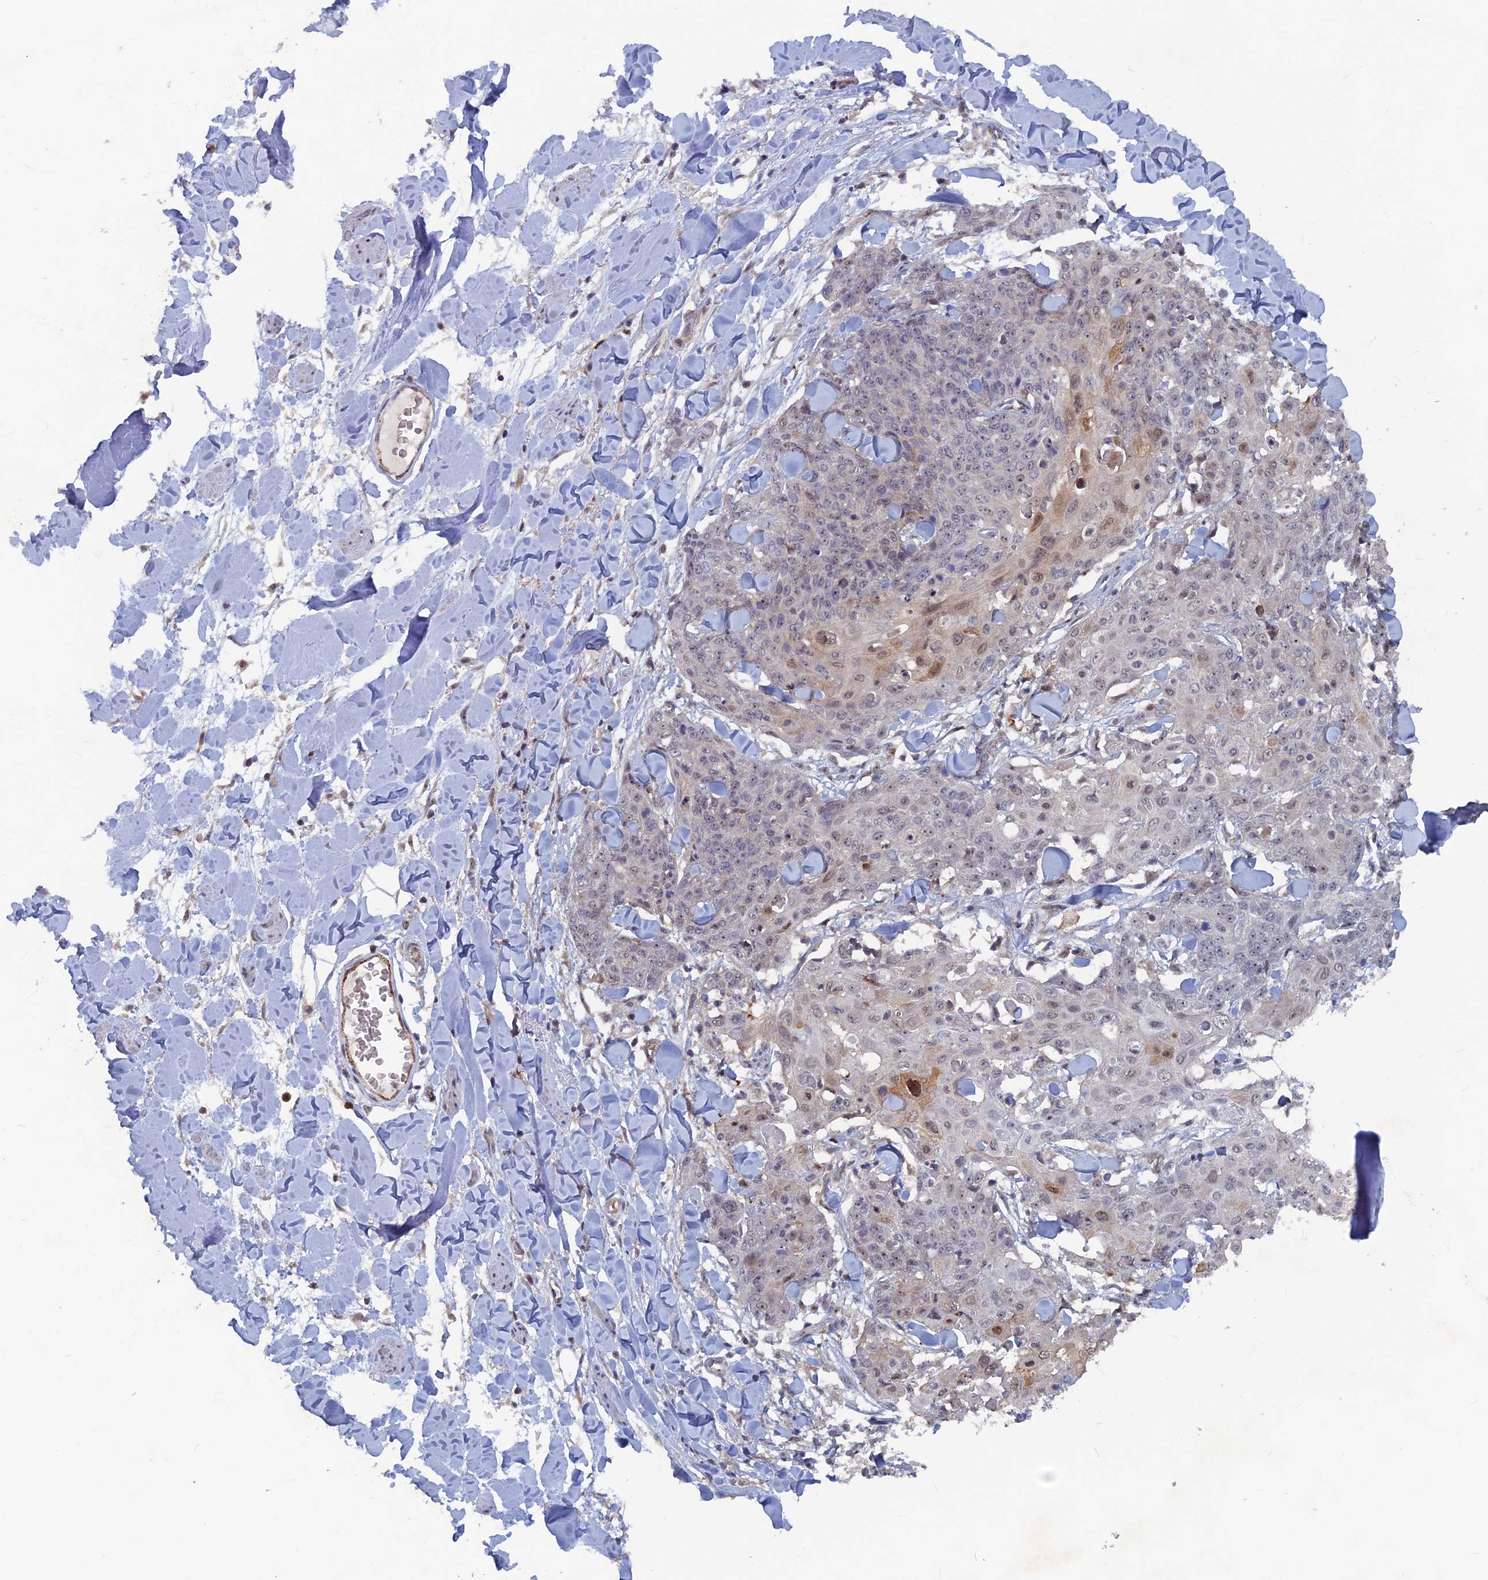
{"staining": {"intensity": "weak", "quantity": "<25%", "location": "nuclear"}, "tissue": "skin cancer", "cell_type": "Tumor cells", "image_type": "cancer", "snomed": [{"axis": "morphology", "description": "Squamous cell carcinoma, NOS"}, {"axis": "topography", "description": "Skin"}, {"axis": "topography", "description": "Vulva"}], "caption": "This is an immunohistochemistry (IHC) image of human squamous cell carcinoma (skin). There is no staining in tumor cells.", "gene": "SH3D21", "patient": {"sex": "female", "age": 85}}